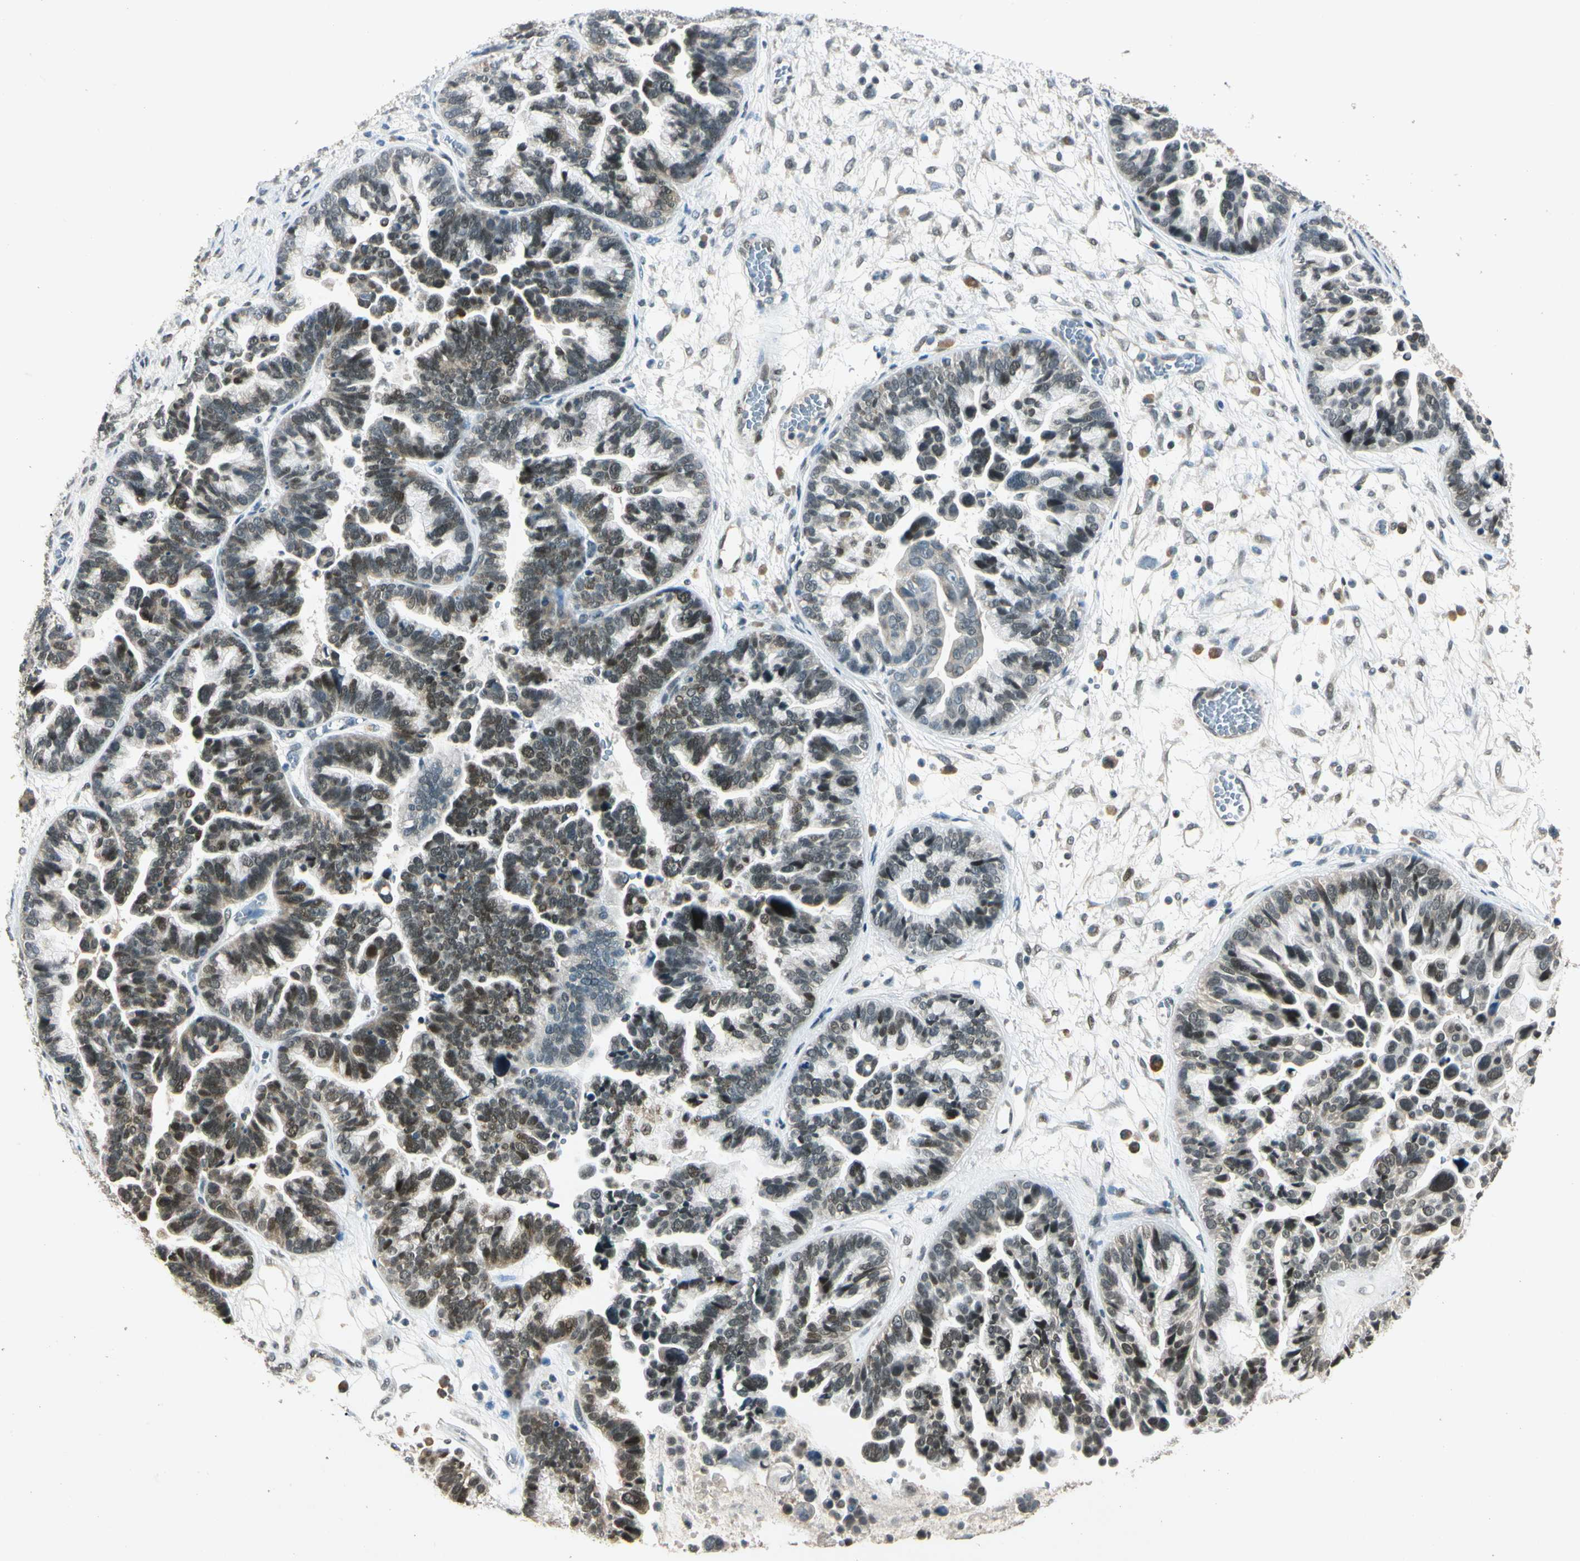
{"staining": {"intensity": "weak", "quantity": ">75%", "location": "cytoplasmic/membranous,nuclear"}, "tissue": "ovarian cancer", "cell_type": "Tumor cells", "image_type": "cancer", "snomed": [{"axis": "morphology", "description": "Cystadenocarcinoma, serous, NOS"}, {"axis": "topography", "description": "Ovary"}], "caption": "Serous cystadenocarcinoma (ovarian) tissue shows weak cytoplasmic/membranous and nuclear expression in about >75% of tumor cells (IHC, brightfield microscopy, high magnification).", "gene": "ZBTB4", "patient": {"sex": "female", "age": 56}}